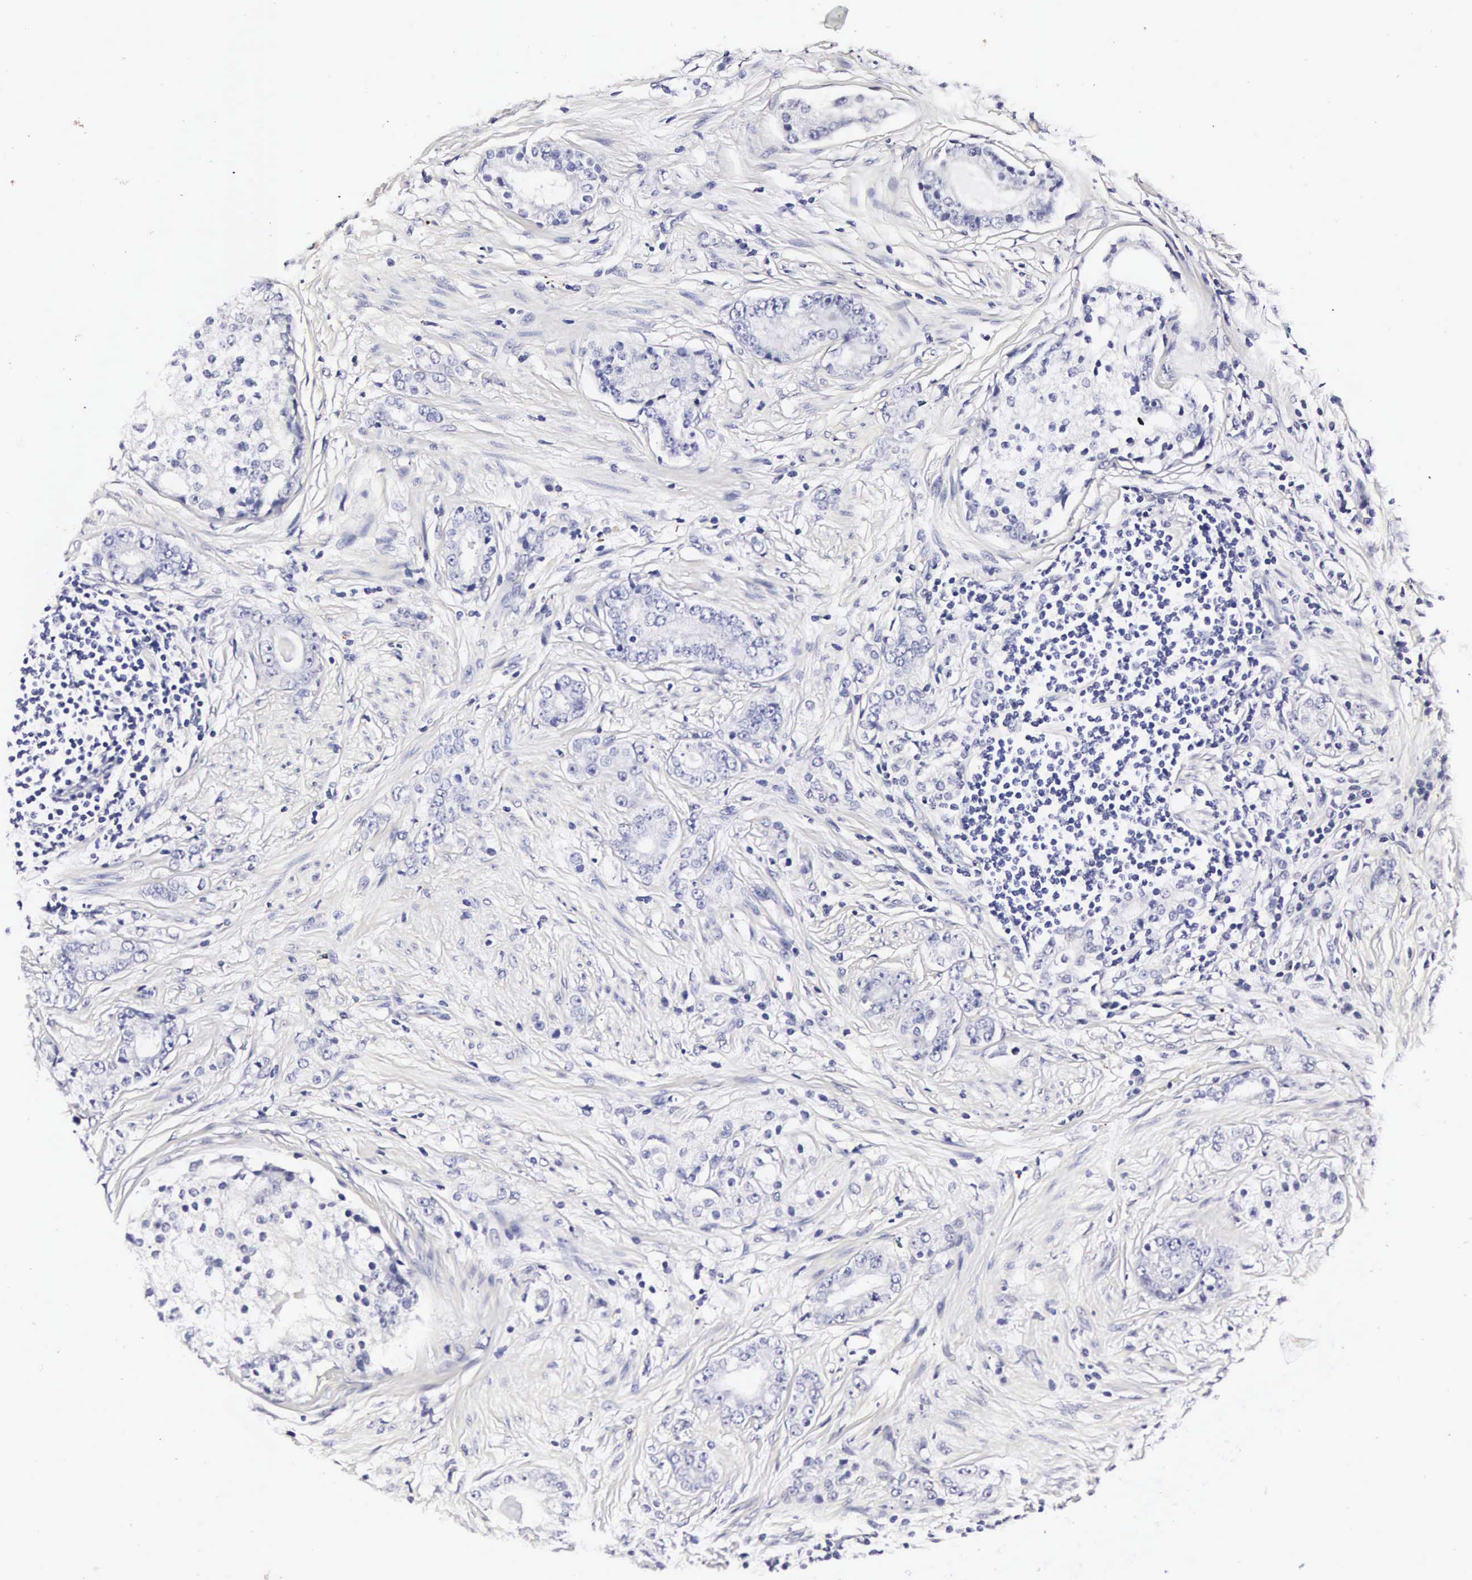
{"staining": {"intensity": "negative", "quantity": "none", "location": "none"}, "tissue": "prostate cancer", "cell_type": "Tumor cells", "image_type": "cancer", "snomed": [{"axis": "morphology", "description": "Adenocarcinoma, Medium grade"}, {"axis": "topography", "description": "Prostate"}], "caption": "IHC histopathology image of neoplastic tissue: human prostate cancer (medium-grade adenocarcinoma) stained with DAB (3,3'-diaminobenzidine) reveals no significant protein expression in tumor cells.", "gene": "RNASE6", "patient": {"sex": "male", "age": 59}}